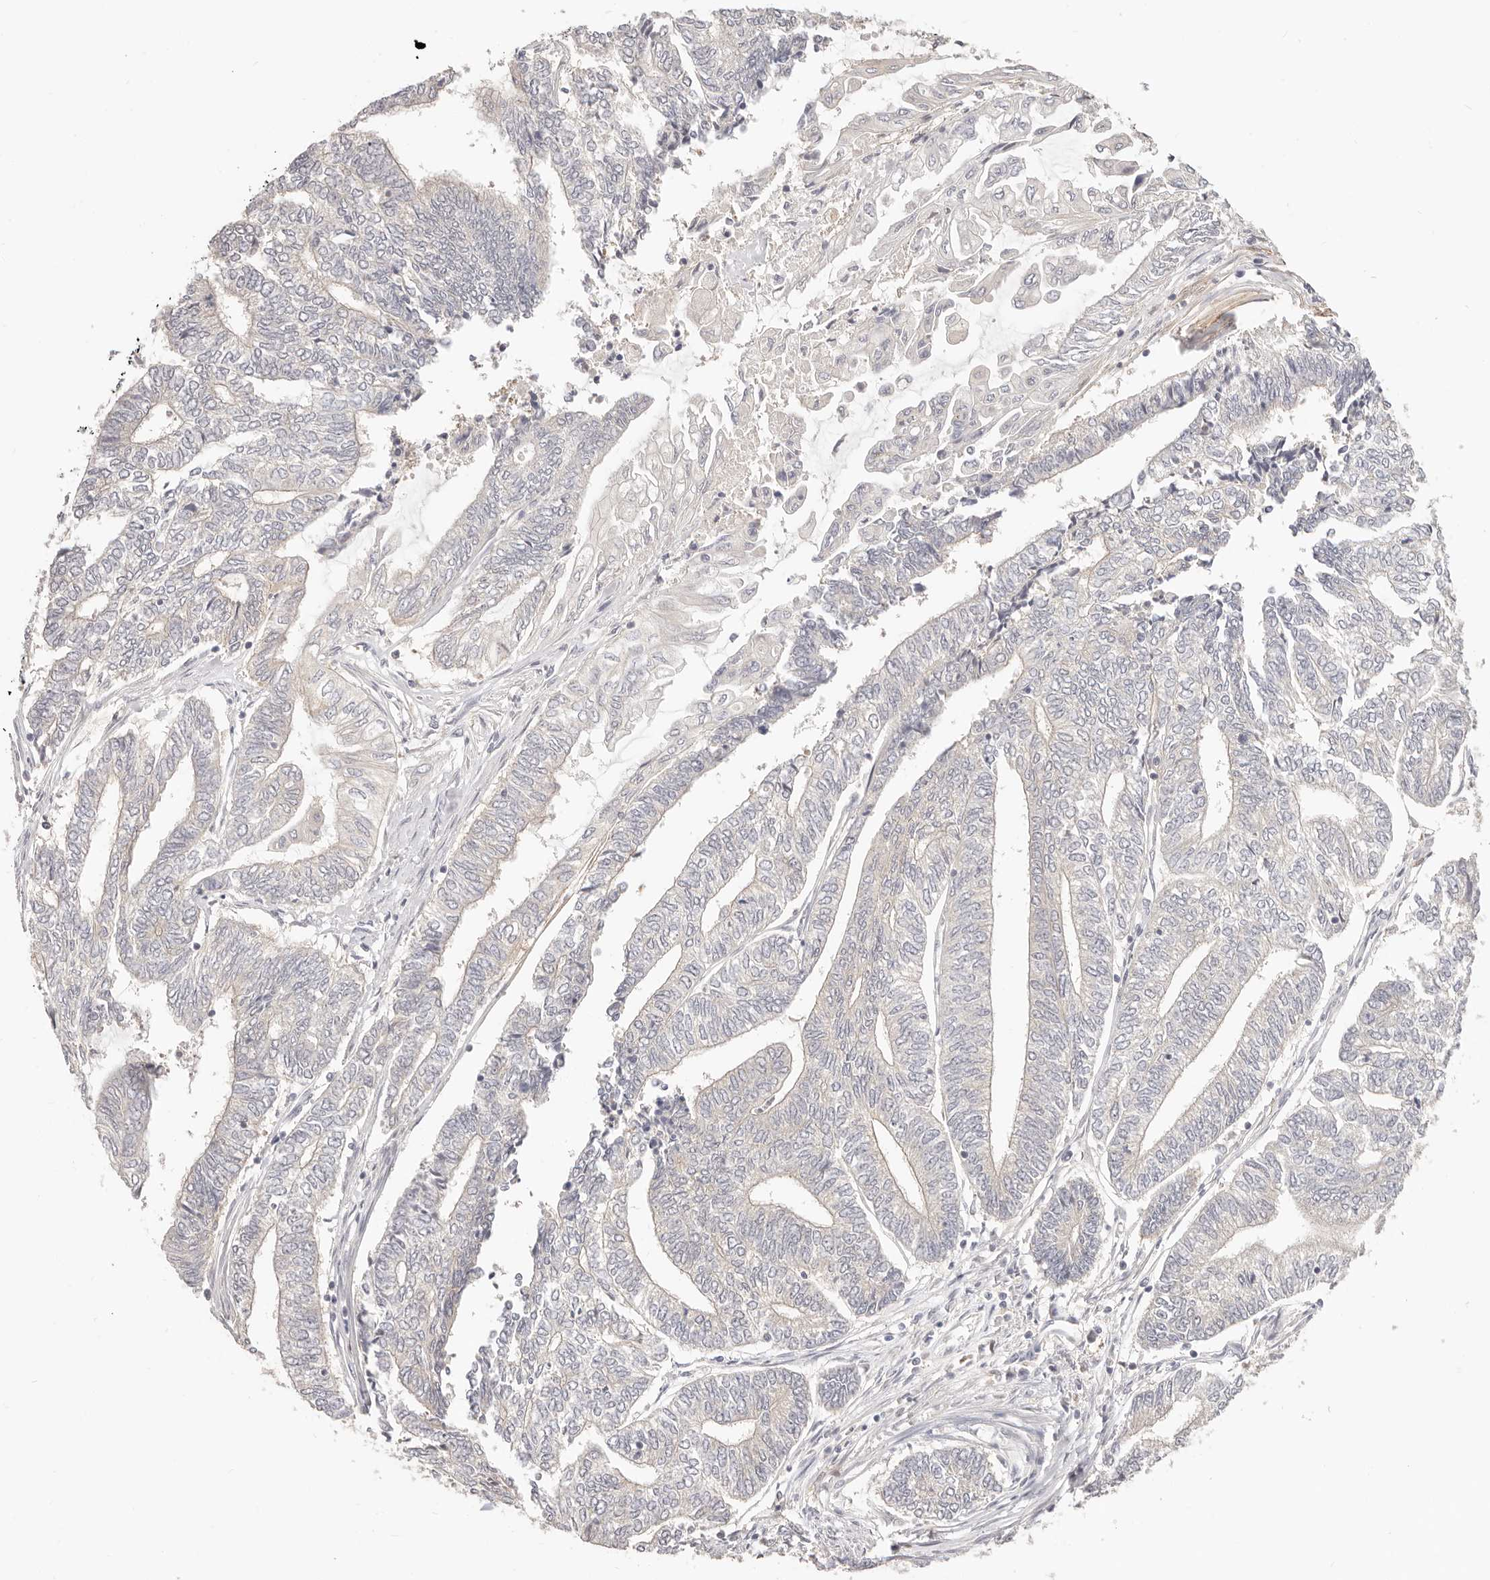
{"staining": {"intensity": "negative", "quantity": "none", "location": "none"}, "tissue": "endometrial cancer", "cell_type": "Tumor cells", "image_type": "cancer", "snomed": [{"axis": "morphology", "description": "Adenocarcinoma, NOS"}, {"axis": "topography", "description": "Uterus"}, {"axis": "topography", "description": "Endometrium"}], "caption": "Tumor cells show no significant positivity in adenocarcinoma (endometrial).", "gene": "DTNBP1", "patient": {"sex": "female", "age": 70}}